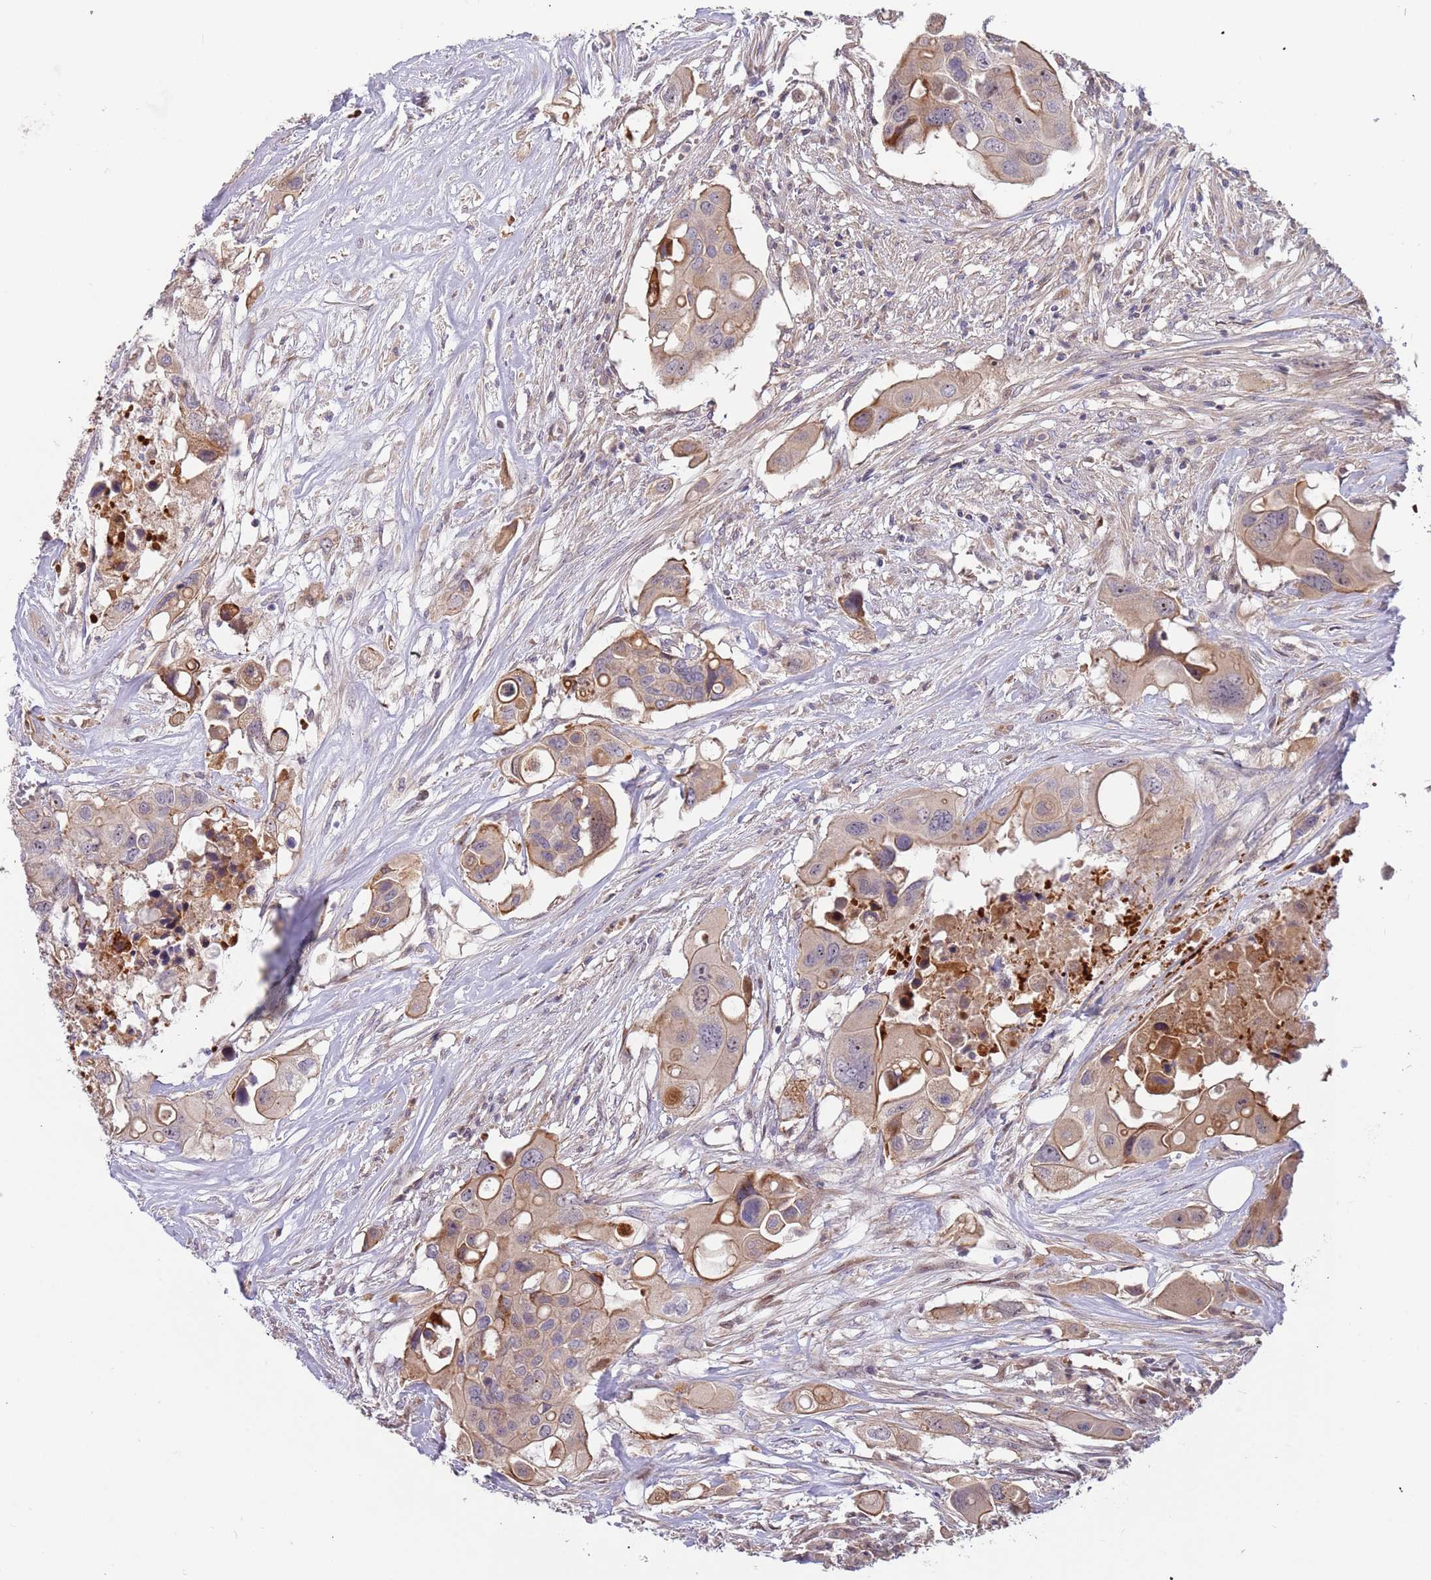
{"staining": {"intensity": "moderate", "quantity": ">75%", "location": "cytoplasmic/membranous"}, "tissue": "colorectal cancer", "cell_type": "Tumor cells", "image_type": "cancer", "snomed": [{"axis": "morphology", "description": "Adenocarcinoma, NOS"}, {"axis": "topography", "description": "Colon"}], "caption": "The image reveals staining of colorectal cancer, revealing moderate cytoplasmic/membranous protein staining (brown color) within tumor cells. The staining is performed using DAB brown chromogen to label protein expression. The nuclei are counter-stained blue using hematoxylin.", "gene": "TRAPPC6B", "patient": {"sex": "male", "age": 77}}